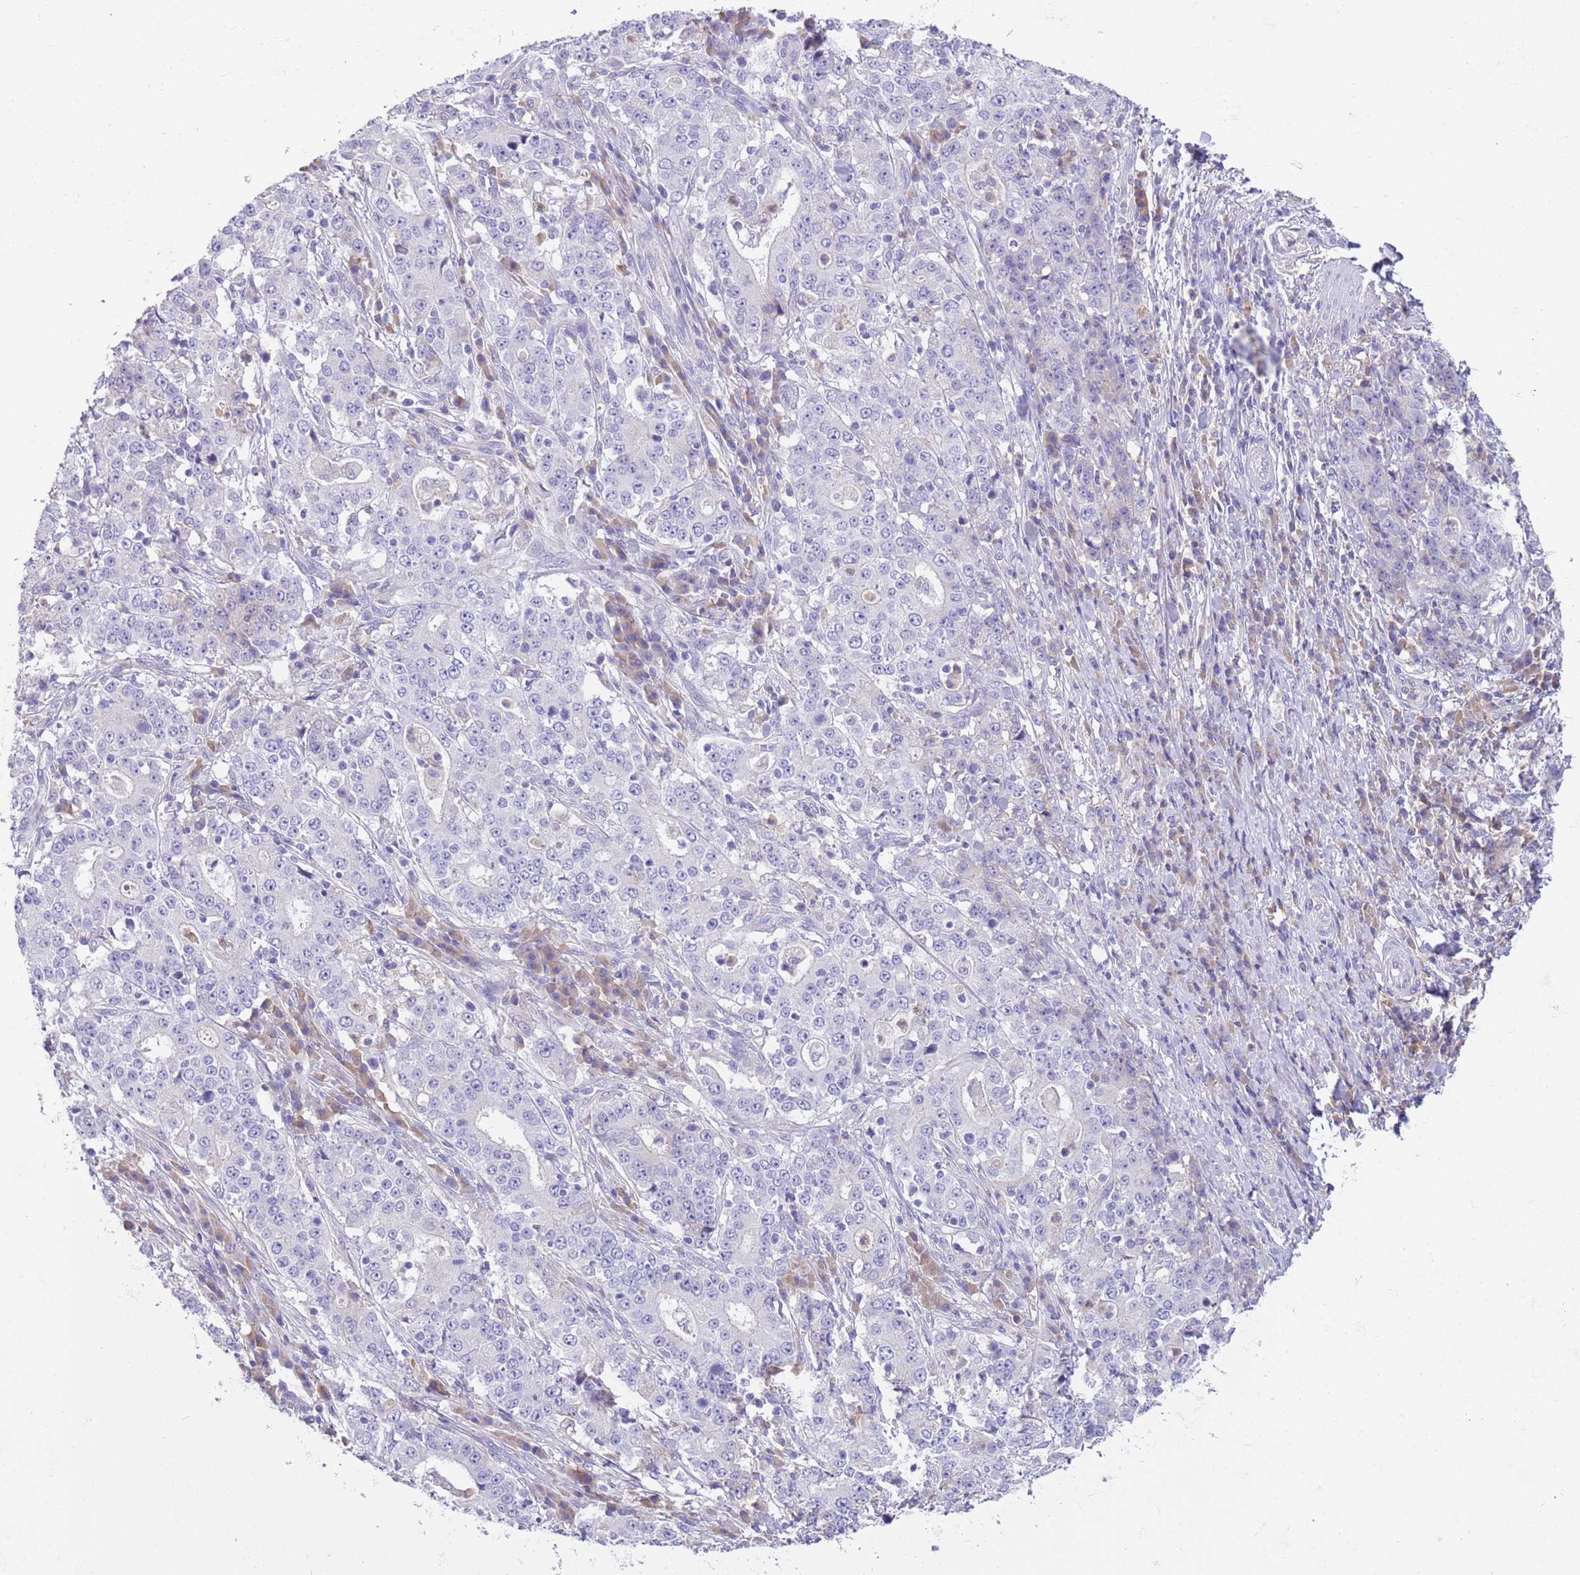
{"staining": {"intensity": "negative", "quantity": "none", "location": "none"}, "tissue": "stomach cancer", "cell_type": "Tumor cells", "image_type": "cancer", "snomed": [{"axis": "morphology", "description": "Normal tissue, NOS"}, {"axis": "morphology", "description": "Adenocarcinoma, NOS"}, {"axis": "topography", "description": "Stomach, upper"}, {"axis": "topography", "description": "Stomach"}], "caption": "Immunohistochemistry of stomach cancer reveals no expression in tumor cells.", "gene": "IGFL4", "patient": {"sex": "male", "age": 59}}